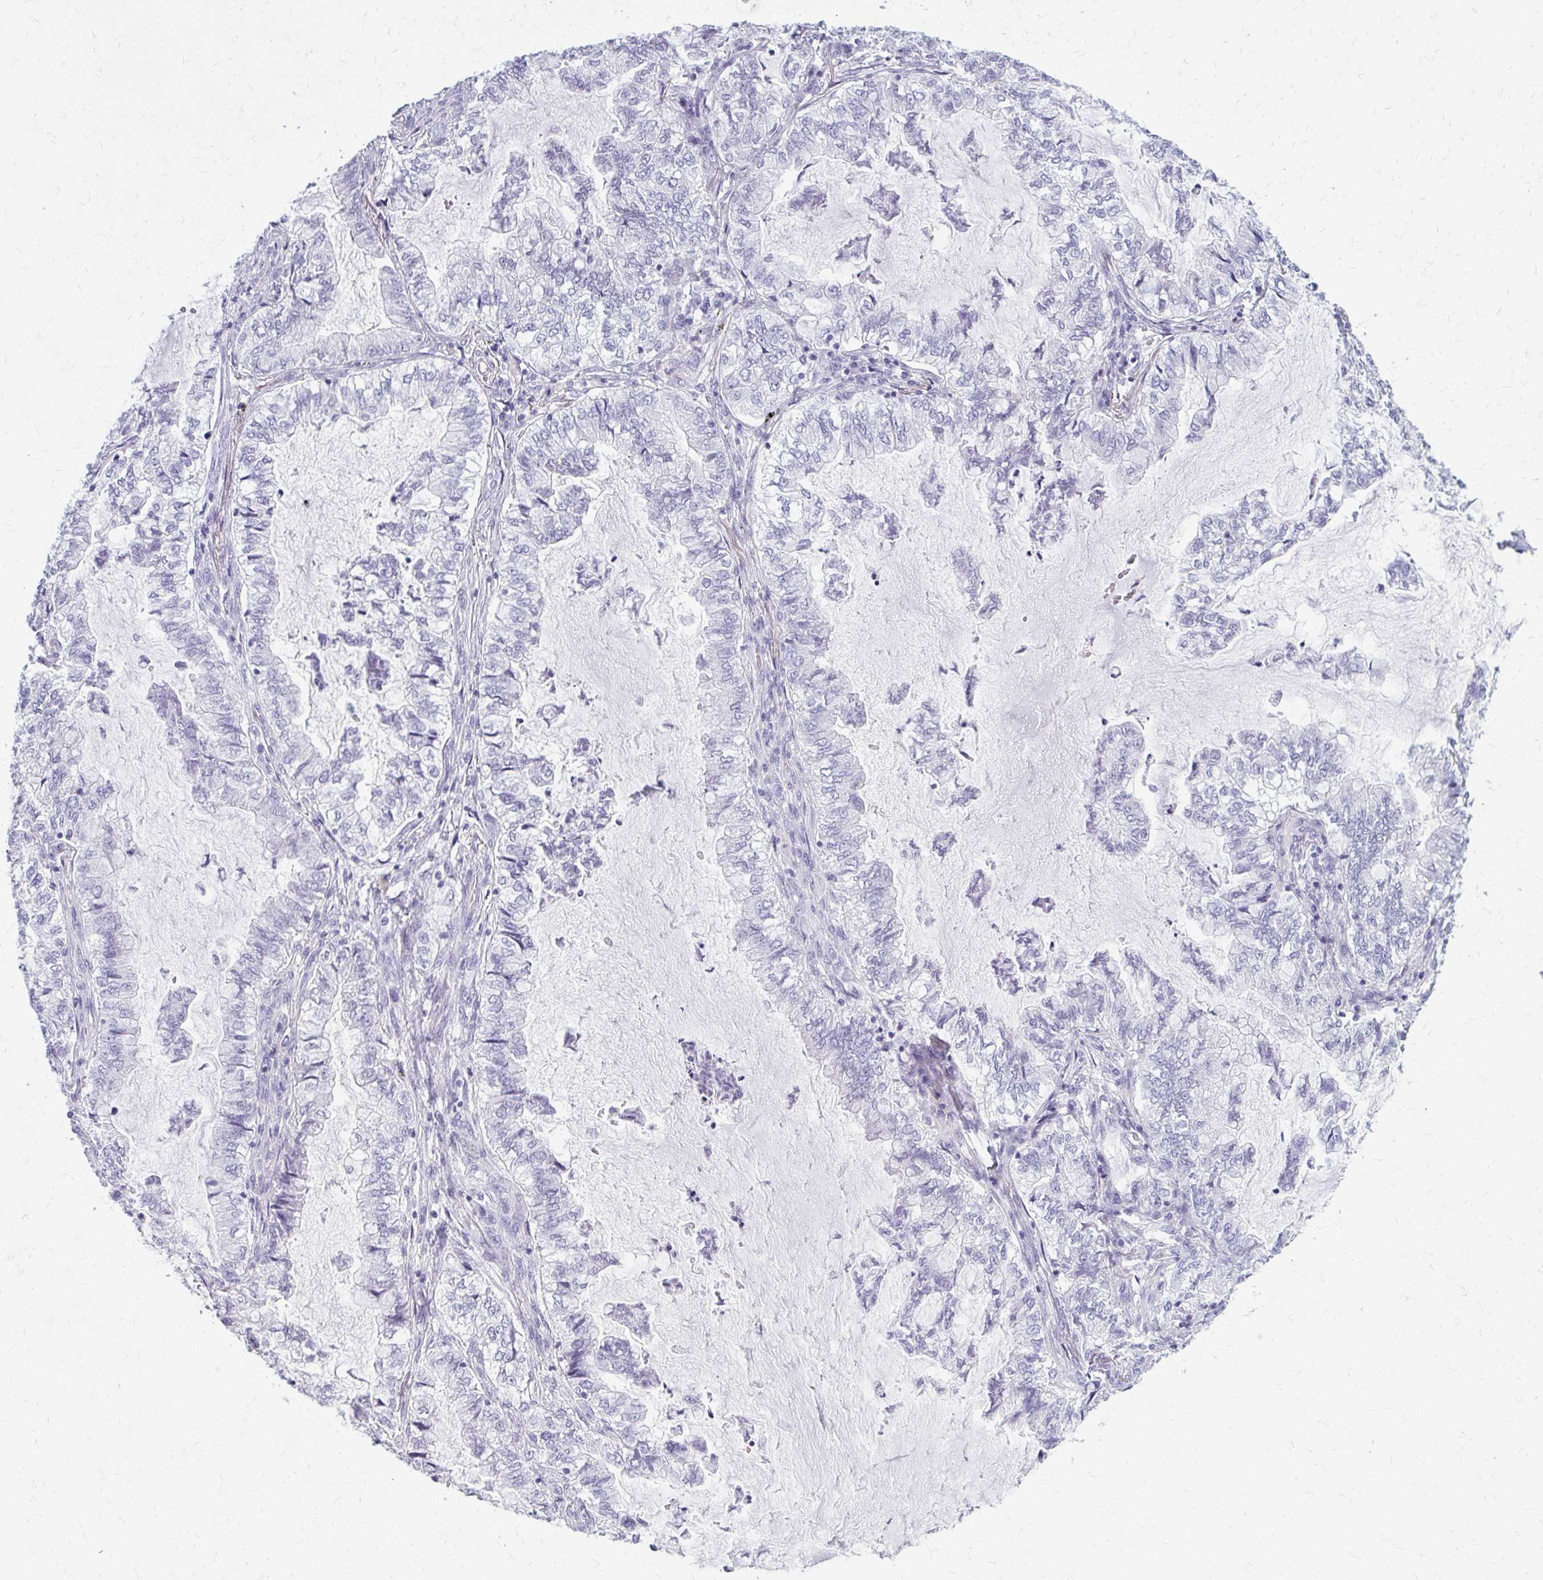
{"staining": {"intensity": "negative", "quantity": "none", "location": "none"}, "tissue": "lung cancer", "cell_type": "Tumor cells", "image_type": "cancer", "snomed": [{"axis": "morphology", "description": "Adenocarcinoma, NOS"}, {"axis": "topography", "description": "Lymph node"}, {"axis": "topography", "description": "Lung"}], "caption": "Immunohistochemistry of human lung adenocarcinoma reveals no positivity in tumor cells. Nuclei are stained in blue.", "gene": "CASQ2", "patient": {"sex": "male", "age": 66}}